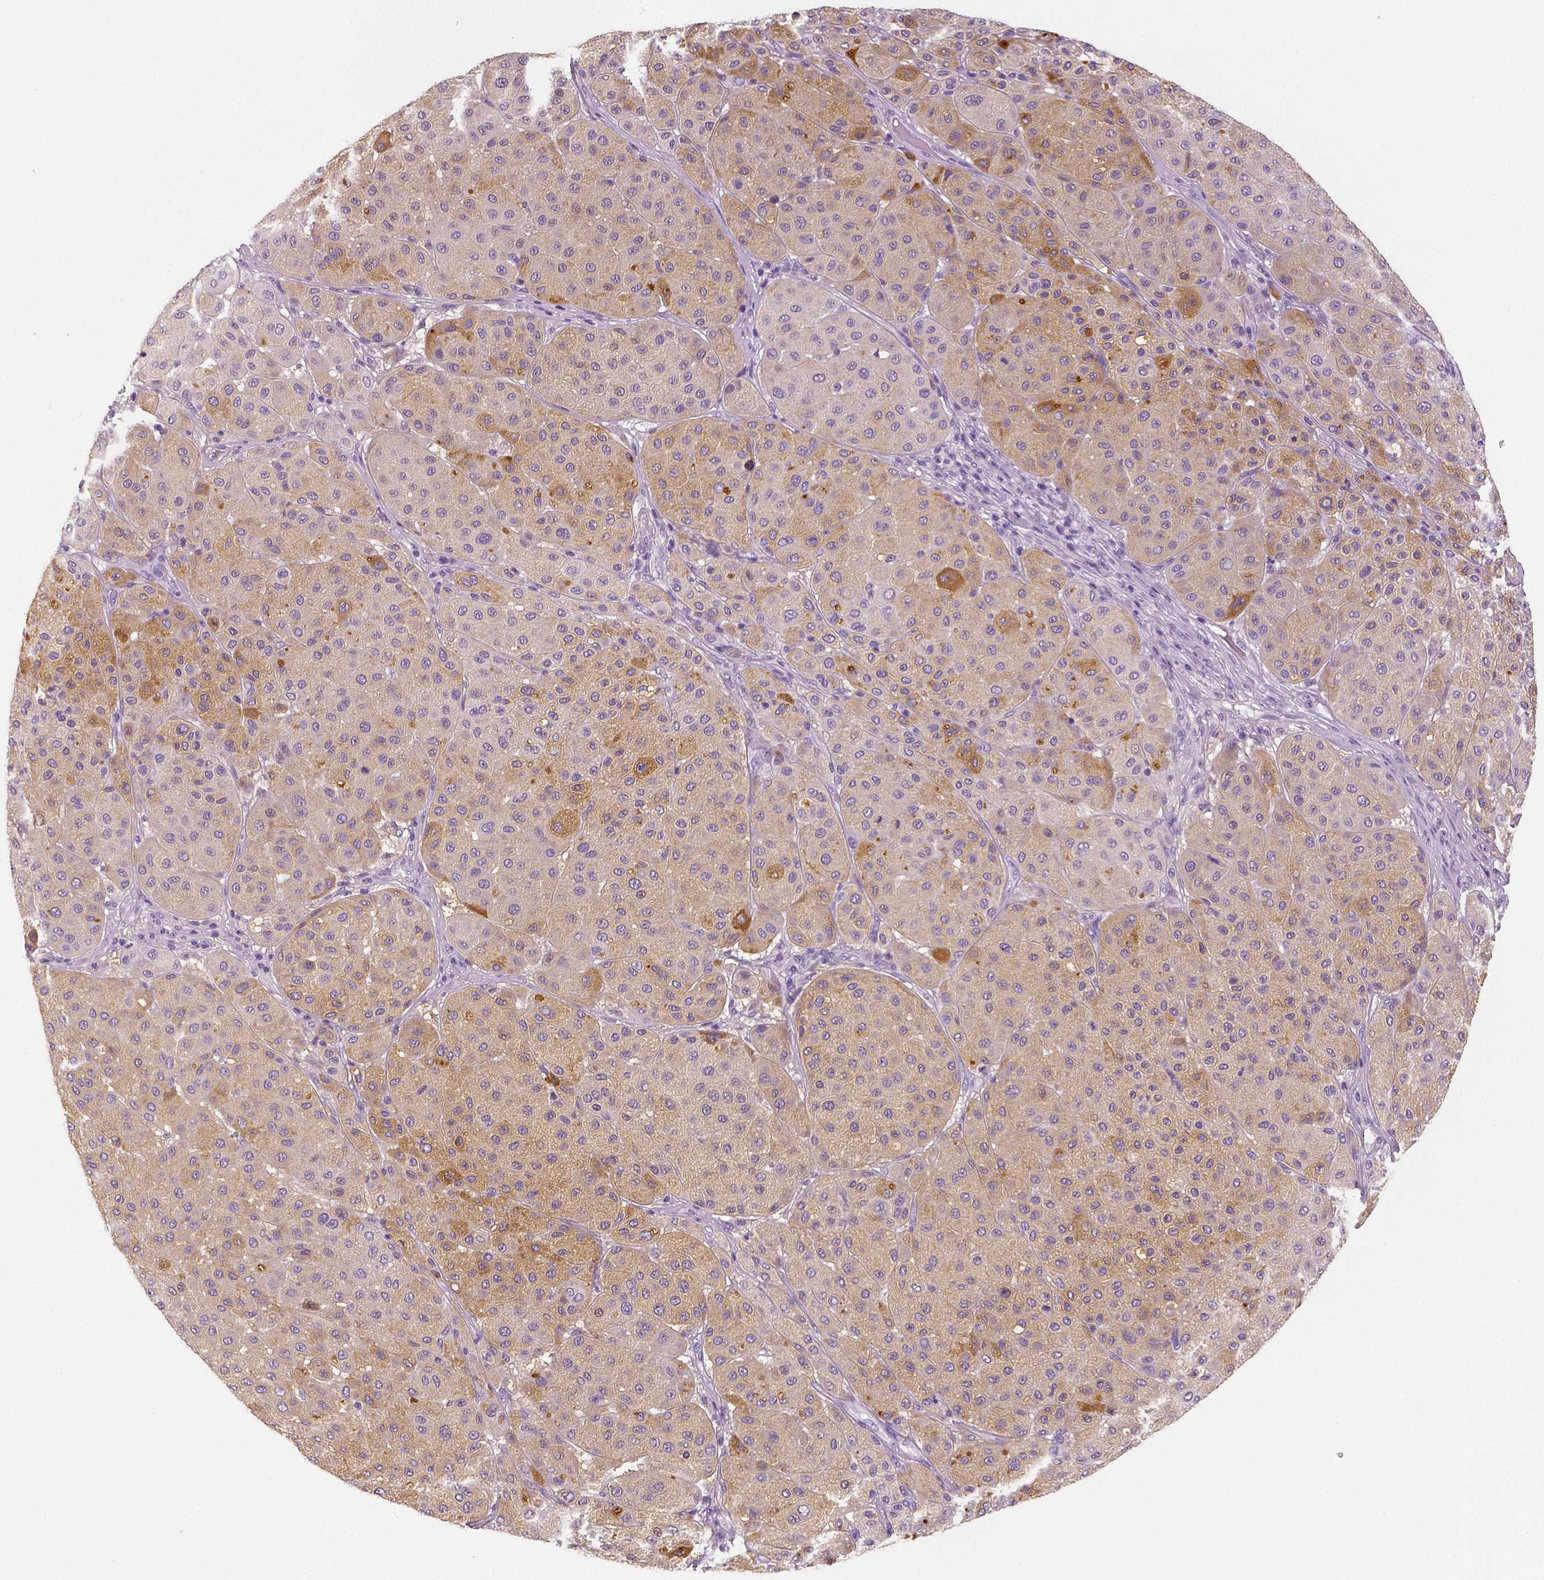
{"staining": {"intensity": "weak", "quantity": "<25%", "location": "cytoplasmic/membranous"}, "tissue": "melanoma", "cell_type": "Tumor cells", "image_type": "cancer", "snomed": [{"axis": "morphology", "description": "Malignant melanoma, Metastatic site"}, {"axis": "topography", "description": "Smooth muscle"}], "caption": "Immunohistochemistry image of melanoma stained for a protein (brown), which demonstrates no positivity in tumor cells. The staining is performed using DAB (3,3'-diaminobenzidine) brown chromogen with nuclei counter-stained in using hematoxylin.", "gene": "TSPAN7", "patient": {"sex": "male", "age": 41}}